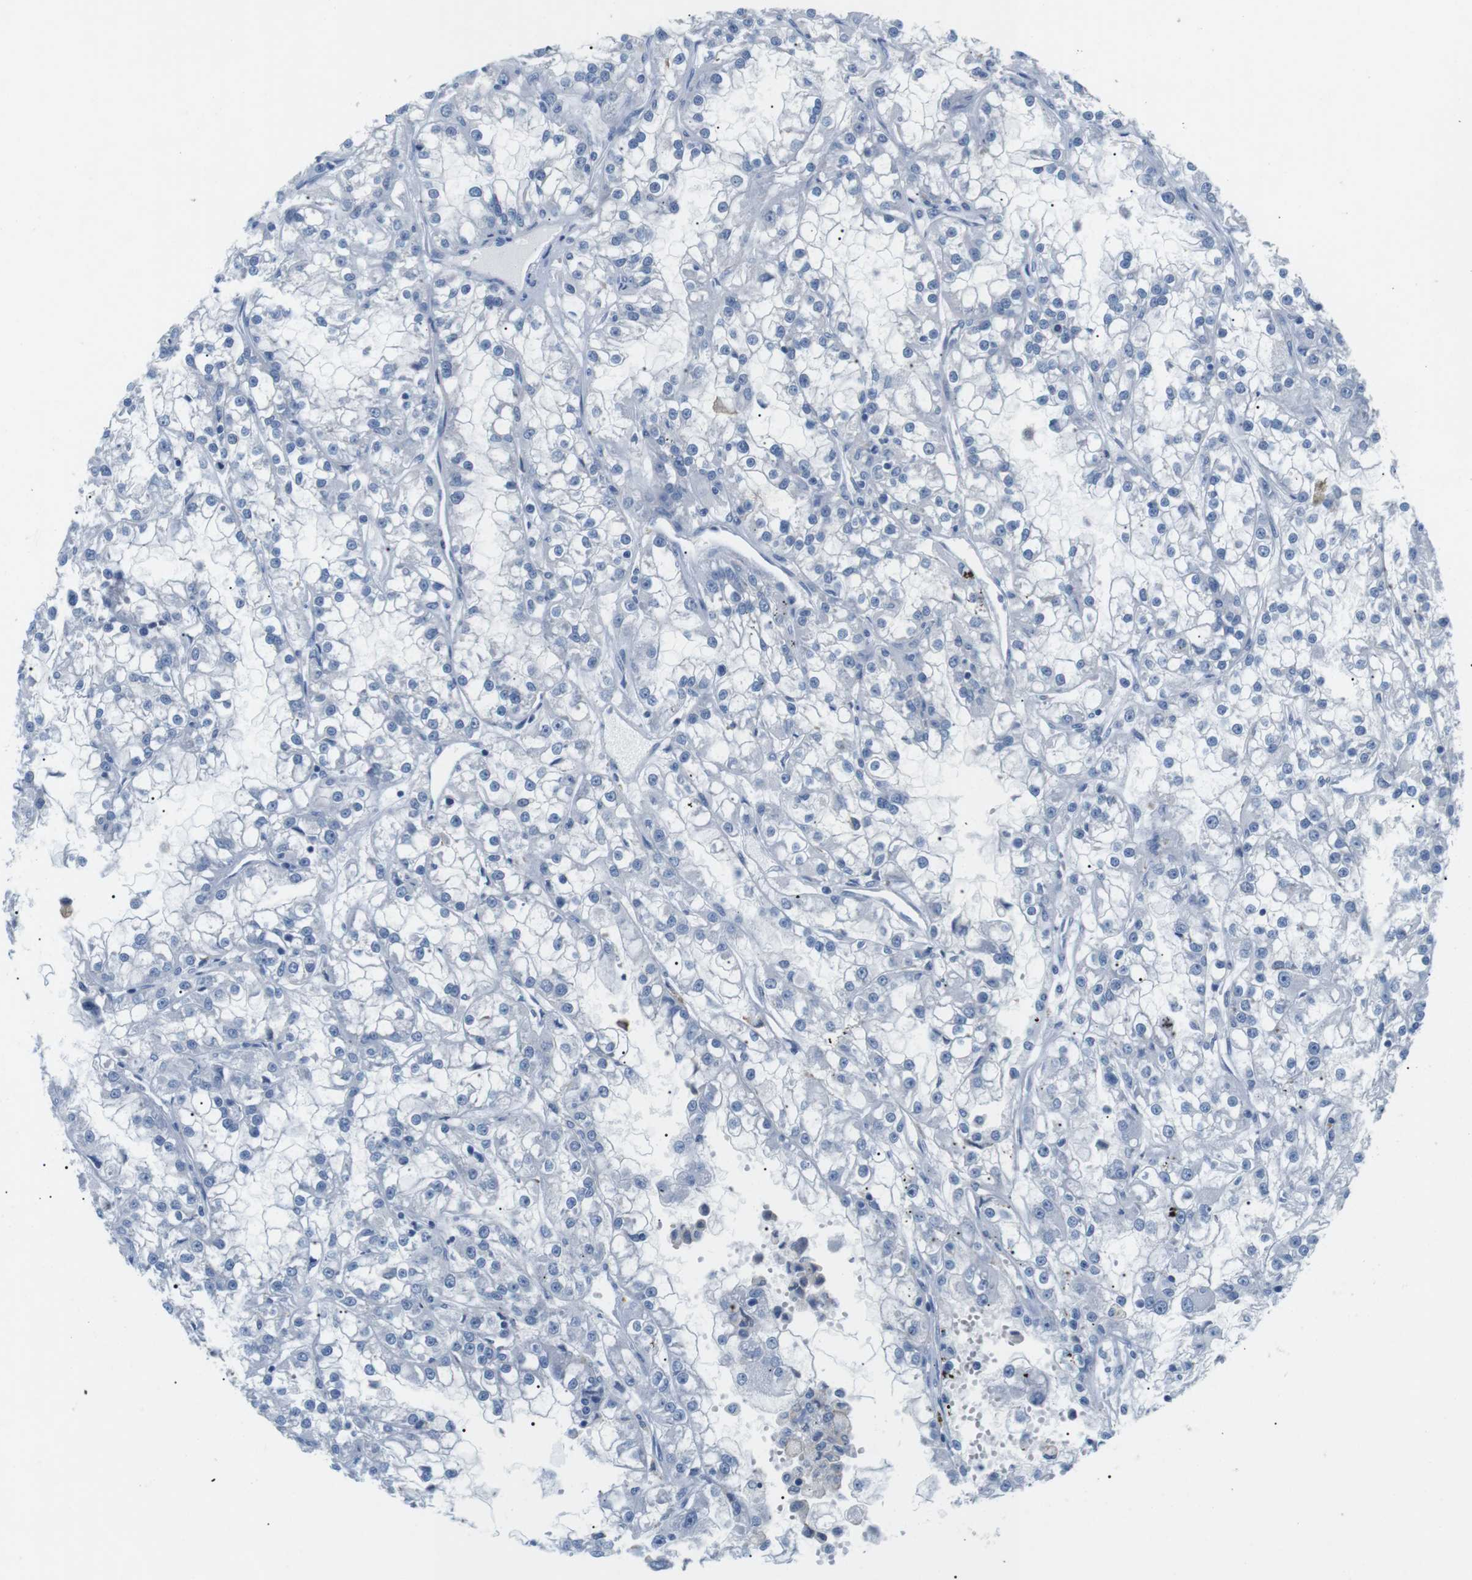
{"staining": {"intensity": "negative", "quantity": "none", "location": "none"}, "tissue": "renal cancer", "cell_type": "Tumor cells", "image_type": "cancer", "snomed": [{"axis": "morphology", "description": "Adenocarcinoma, NOS"}, {"axis": "topography", "description": "Kidney"}], "caption": "Tumor cells are negative for protein expression in human adenocarcinoma (renal).", "gene": "FCGRT", "patient": {"sex": "female", "age": 52}}